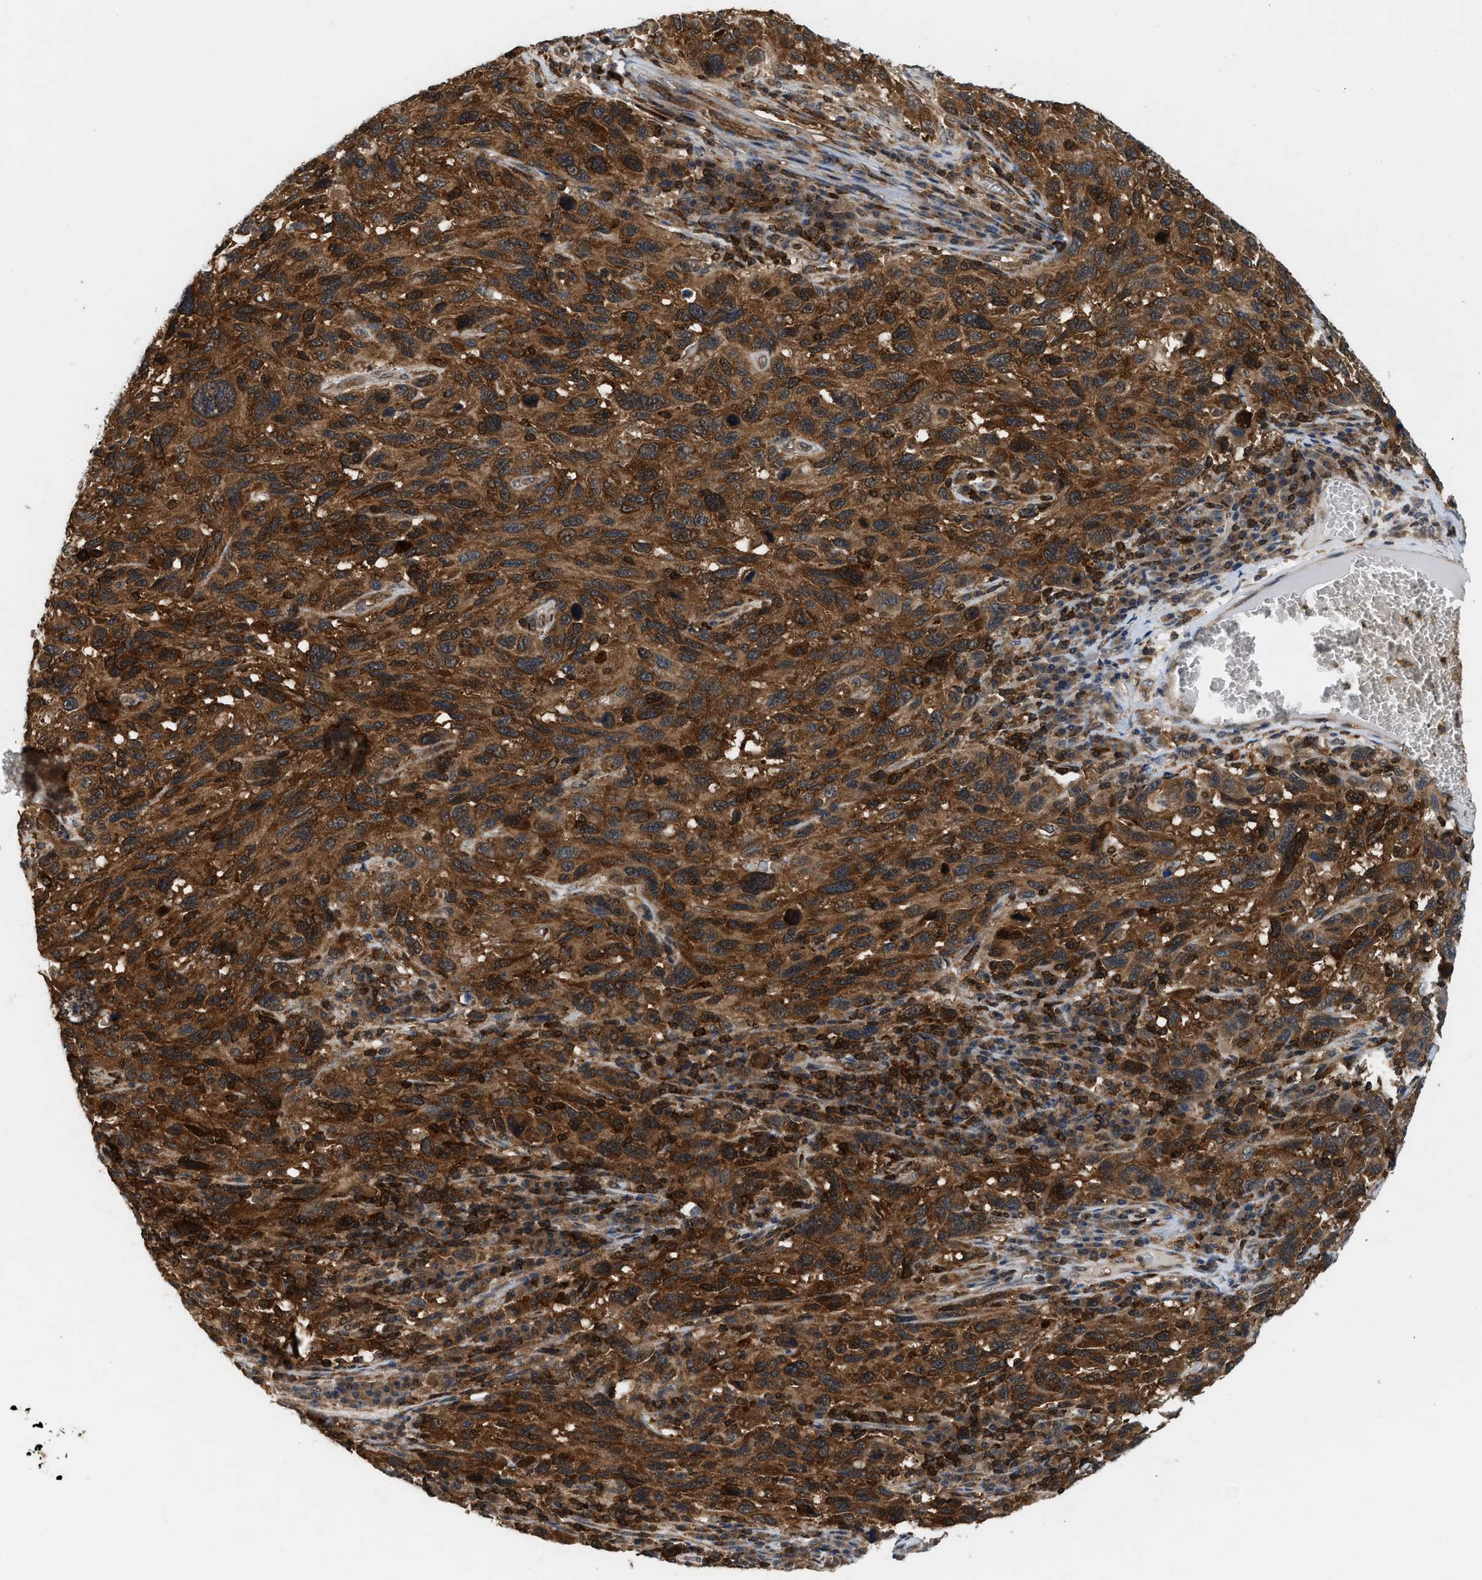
{"staining": {"intensity": "strong", "quantity": ">75%", "location": "cytoplasmic/membranous,nuclear"}, "tissue": "melanoma", "cell_type": "Tumor cells", "image_type": "cancer", "snomed": [{"axis": "morphology", "description": "Malignant melanoma, NOS"}, {"axis": "topography", "description": "Skin"}], "caption": "Melanoma stained with a brown dye demonstrates strong cytoplasmic/membranous and nuclear positive positivity in about >75% of tumor cells.", "gene": "OXSR1", "patient": {"sex": "male", "age": 53}}